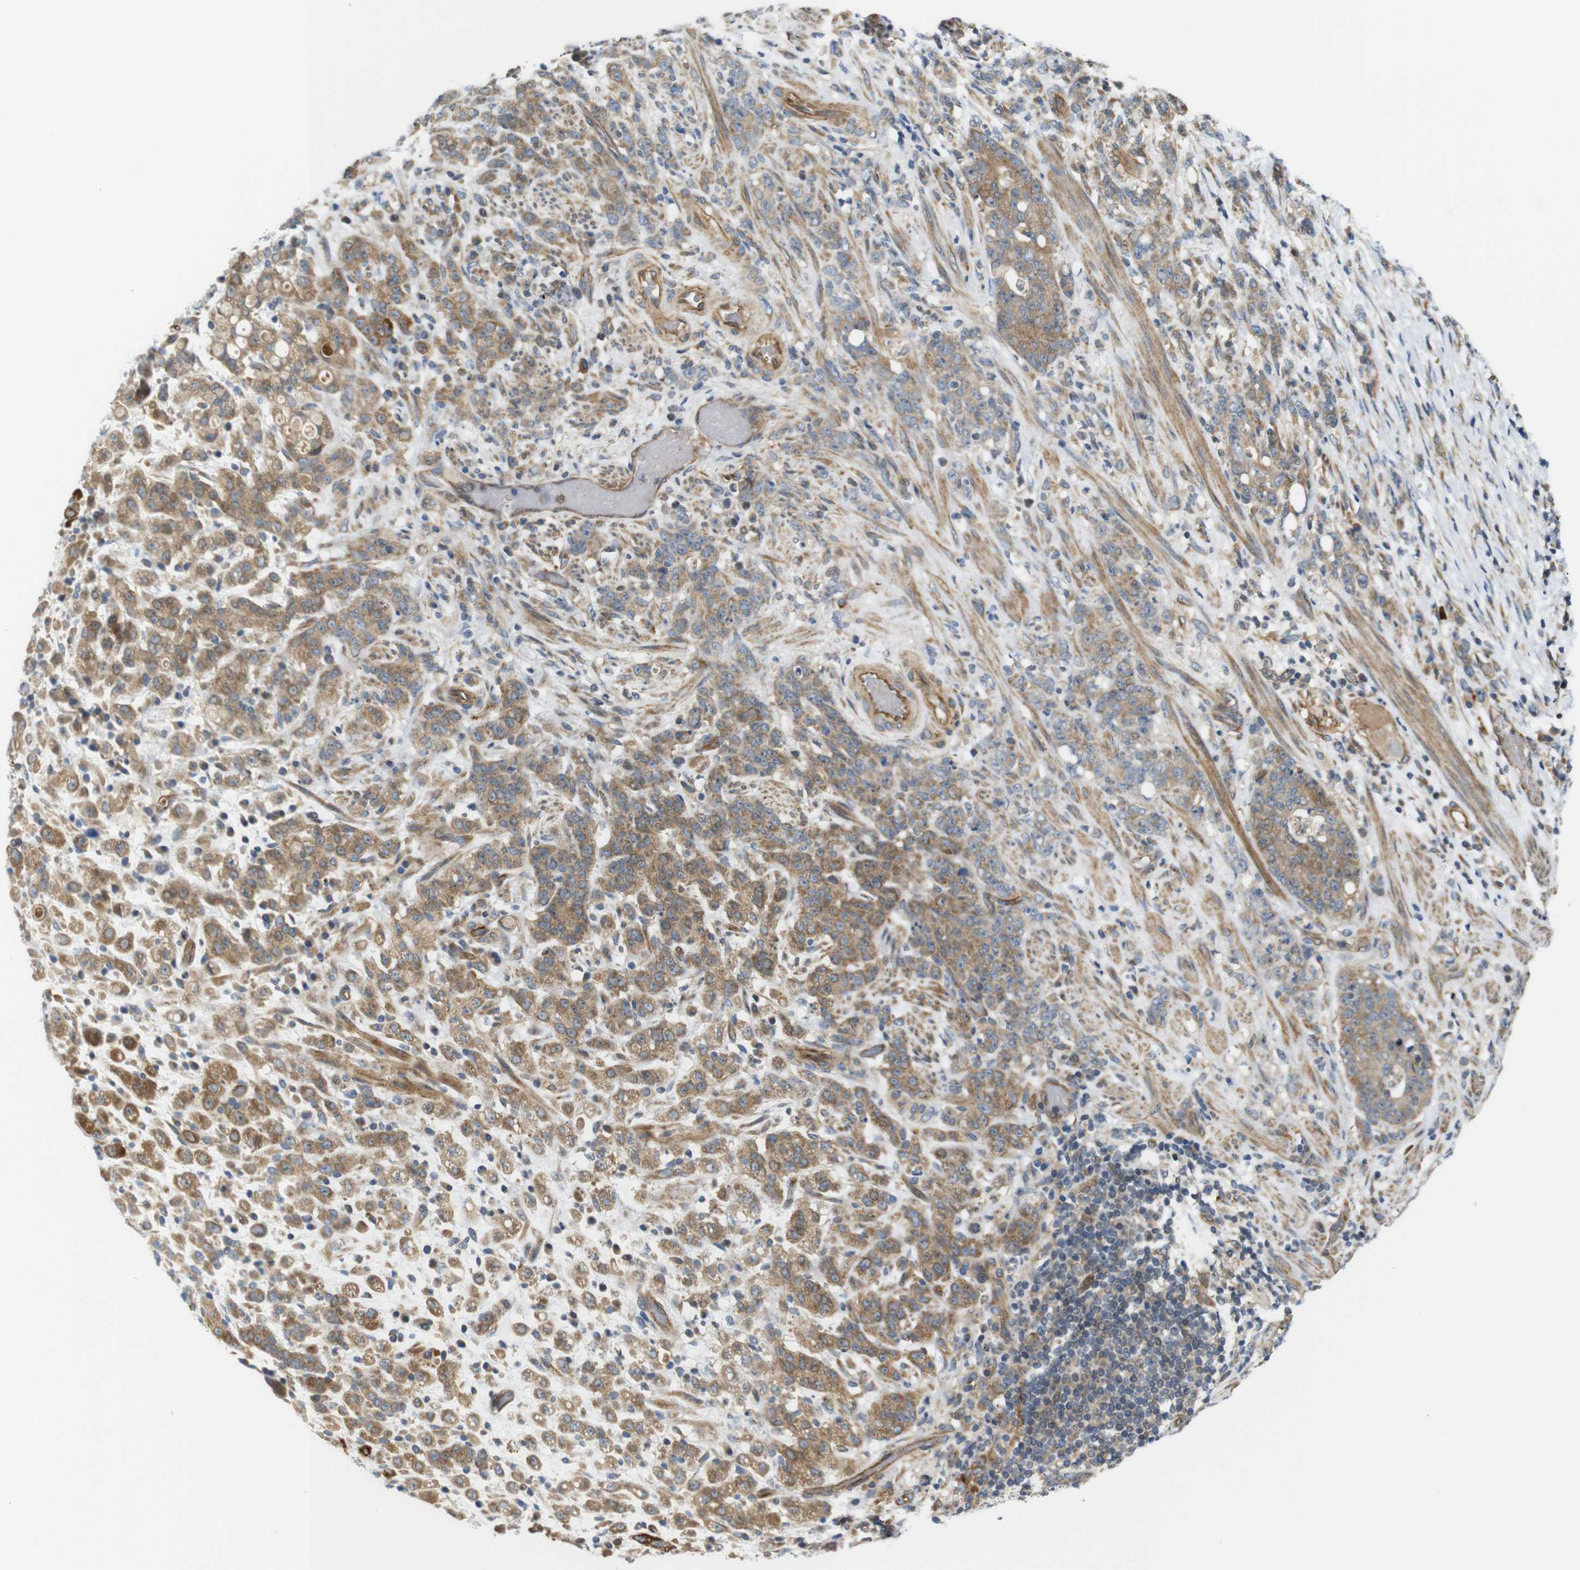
{"staining": {"intensity": "moderate", "quantity": ">75%", "location": "cytoplasmic/membranous"}, "tissue": "stomach cancer", "cell_type": "Tumor cells", "image_type": "cancer", "snomed": [{"axis": "morphology", "description": "Adenocarcinoma, NOS"}, {"axis": "topography", "description": "Stomach, lower"}], "caption": "Stomach cancer was stained to show a protein in brown. There is medium levels of moderate cytoplasmic/membranous expression in about >75% of tumor cells.", "gene": "RPTOR", "patient": {"sex": "male", "age": 88}}